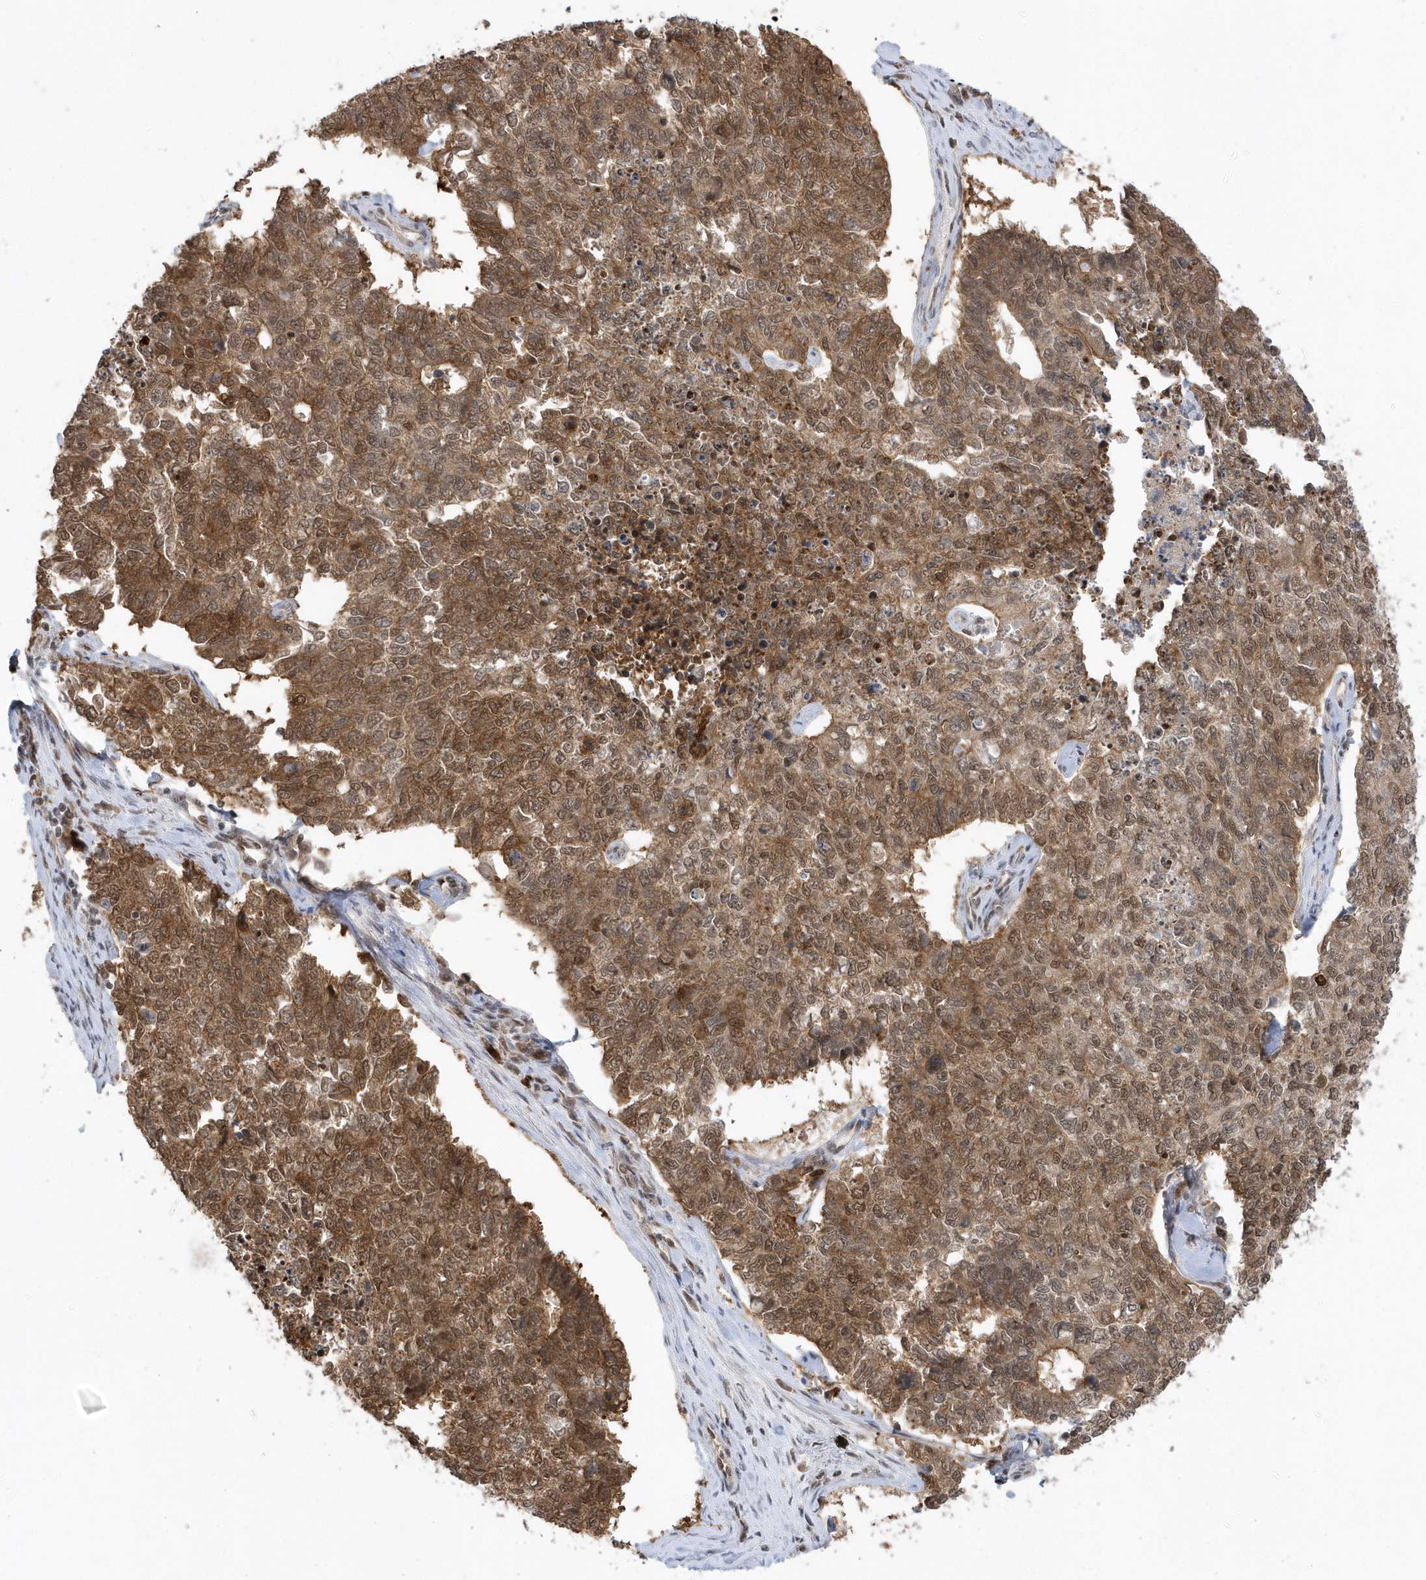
{"staining": {"intensity": "moderate", "quantity": ">75%", "location": "cytoplasmic/membranous,nuclear"}, "tissue": "cervical cancer", "cell_type": "Tumor cells", "image_type": "cancer", "snomed": [{"axis": "morphology", "description": "Squamous cell carcinoma, NOS"}, {"axis": "topography", "description": "Cervix"}], "caption": "Human squamous cell carcinoma (cervical) stained for a protein (brown) reveals moderate cytoplasmic/membranous and nuclear positive staining in about >75% of tumor cells.", "gene": "SEPHS1", "patient": {"sex": "female", "age": 63}}